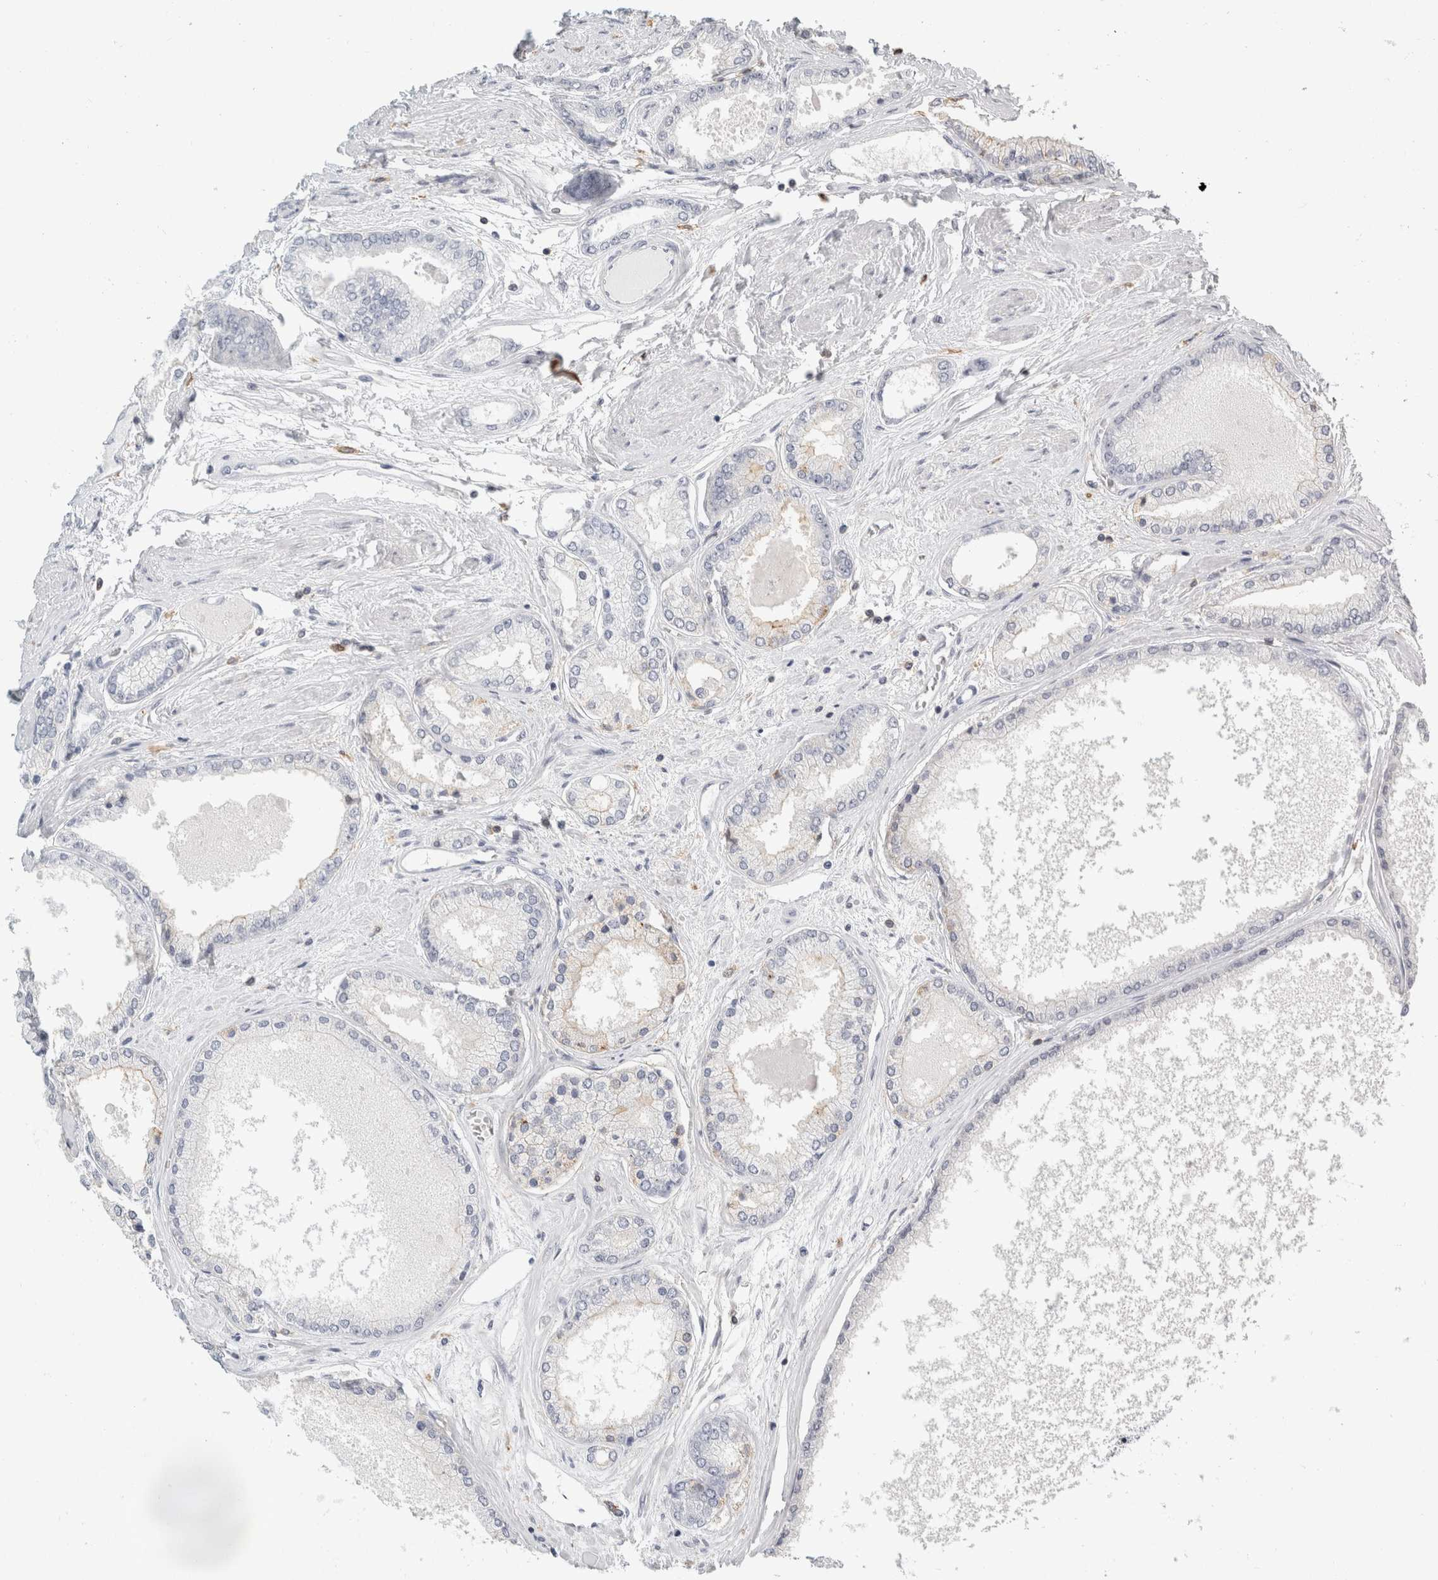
{"staining": {"intensity": "negative", "quantity": "none", "location": "none"}, "tissue": "prostate cancer", "cell_type": "Tumor cells", "image_type": "cancer", "snomed": [{"axis": "morphology", "description": "Adenocarcinoma, High grade"}, {"axis": "topography", "description": "Prostate"}], "caption": "The micrograph displays no staining of tumor cells in prostate high-grade adenocarcinoma.", "gene": "P2RY2", "patient": {"sex": "male", "age": 59}}